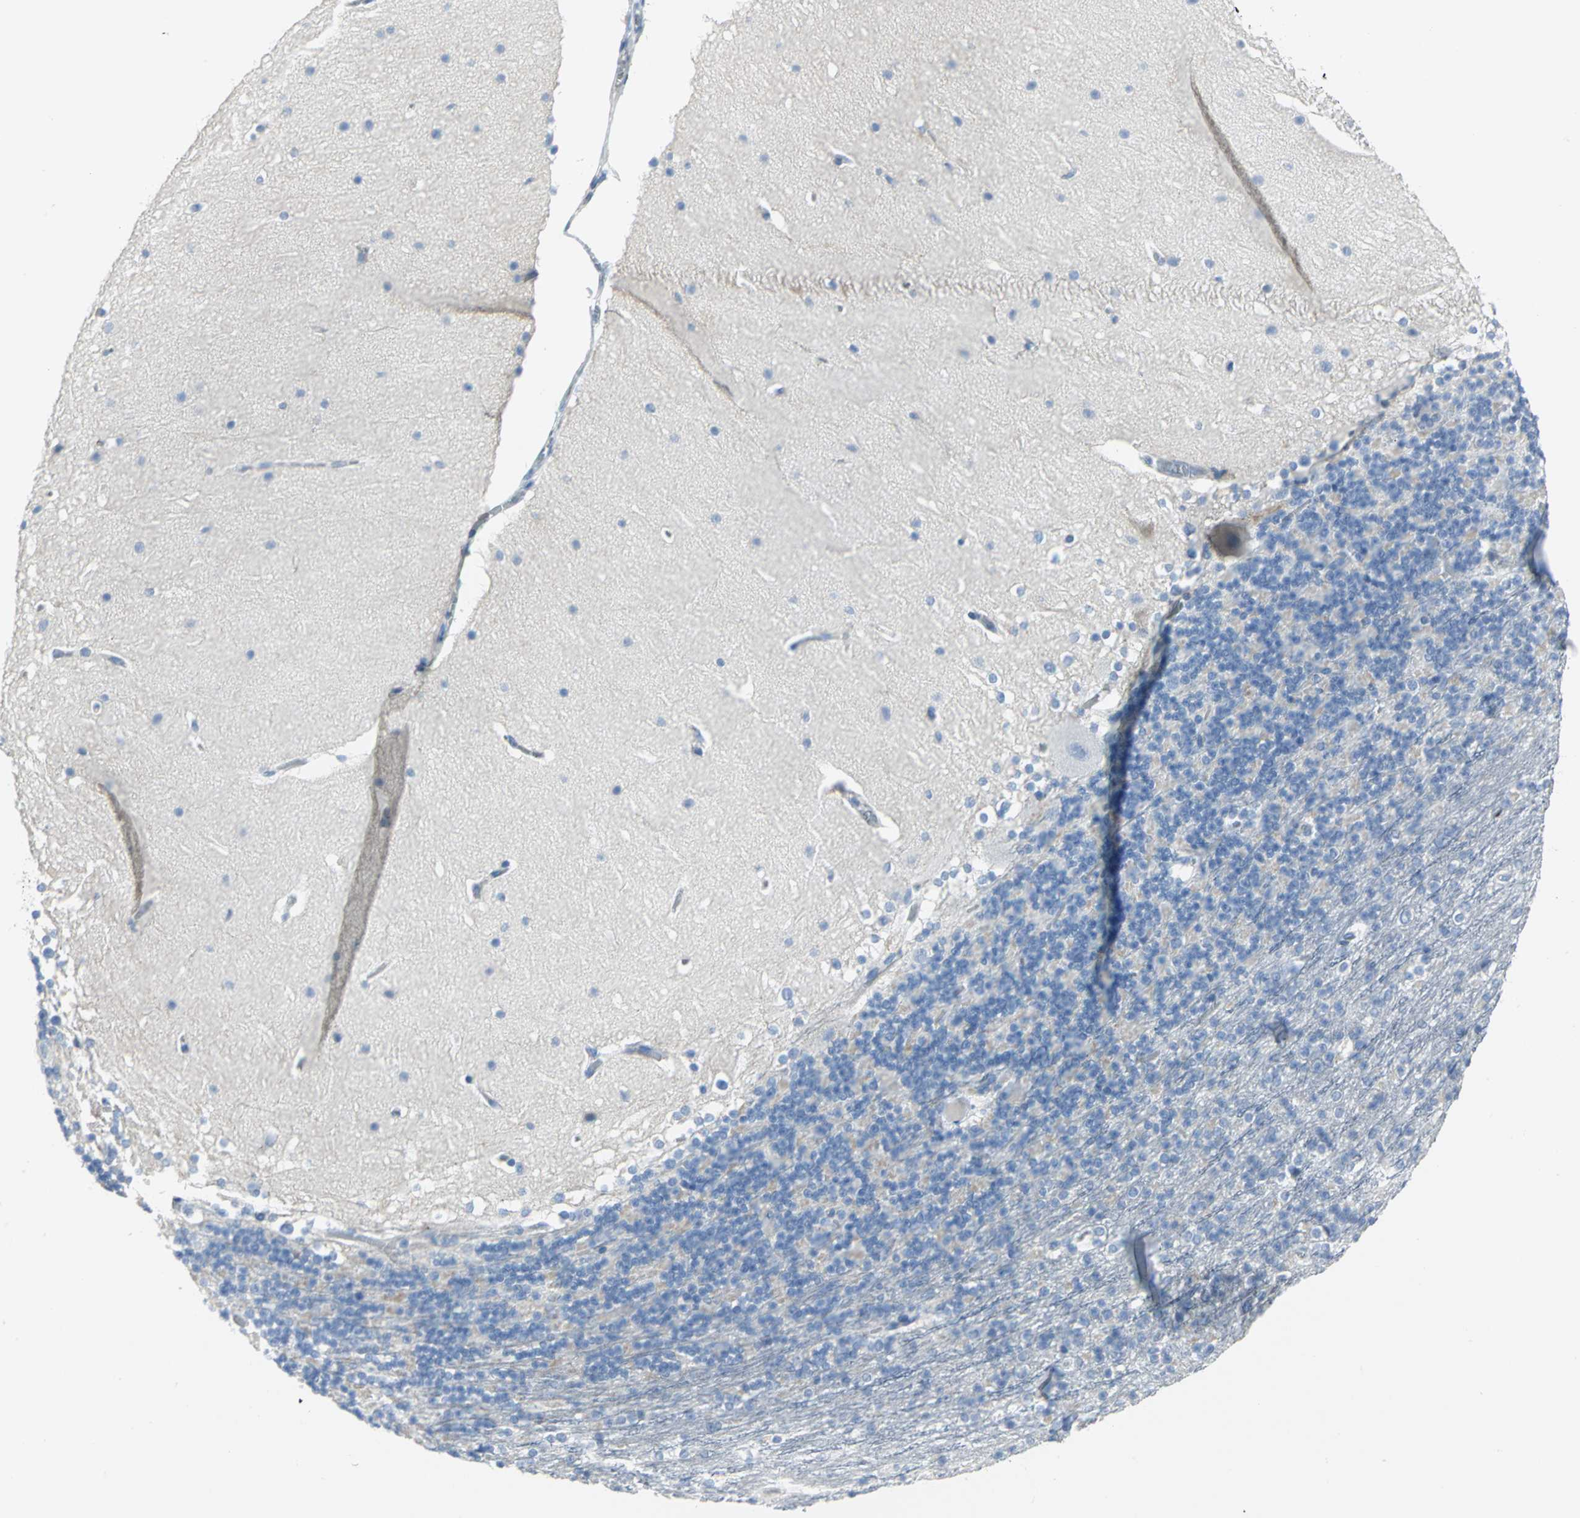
{"staining": {"intensity": "negative", "quantity": "none", "location": "none"}, "tissue": "cerebellum", "cell_type": "Cells in granular layer", "image_type": "normal", "snomed": [{"axis": "morphology", "description": "Normal tissue, NOS"}, {"axis": "topography", "description": "Cerebellum"}], "caption": "IHC photomicrograph of normal cerebellum: cerebellum stained with DAB (3,3'-diaminobenzidine) reveals no significant protein positivity in cells in granular layer. (Brightfield microscopy of DAB (3,3'-diaminobenzidine) immunohistochemistry at high magnification).", "gene": "MCM3", "patient": {"sex": "female", "age": 19}}